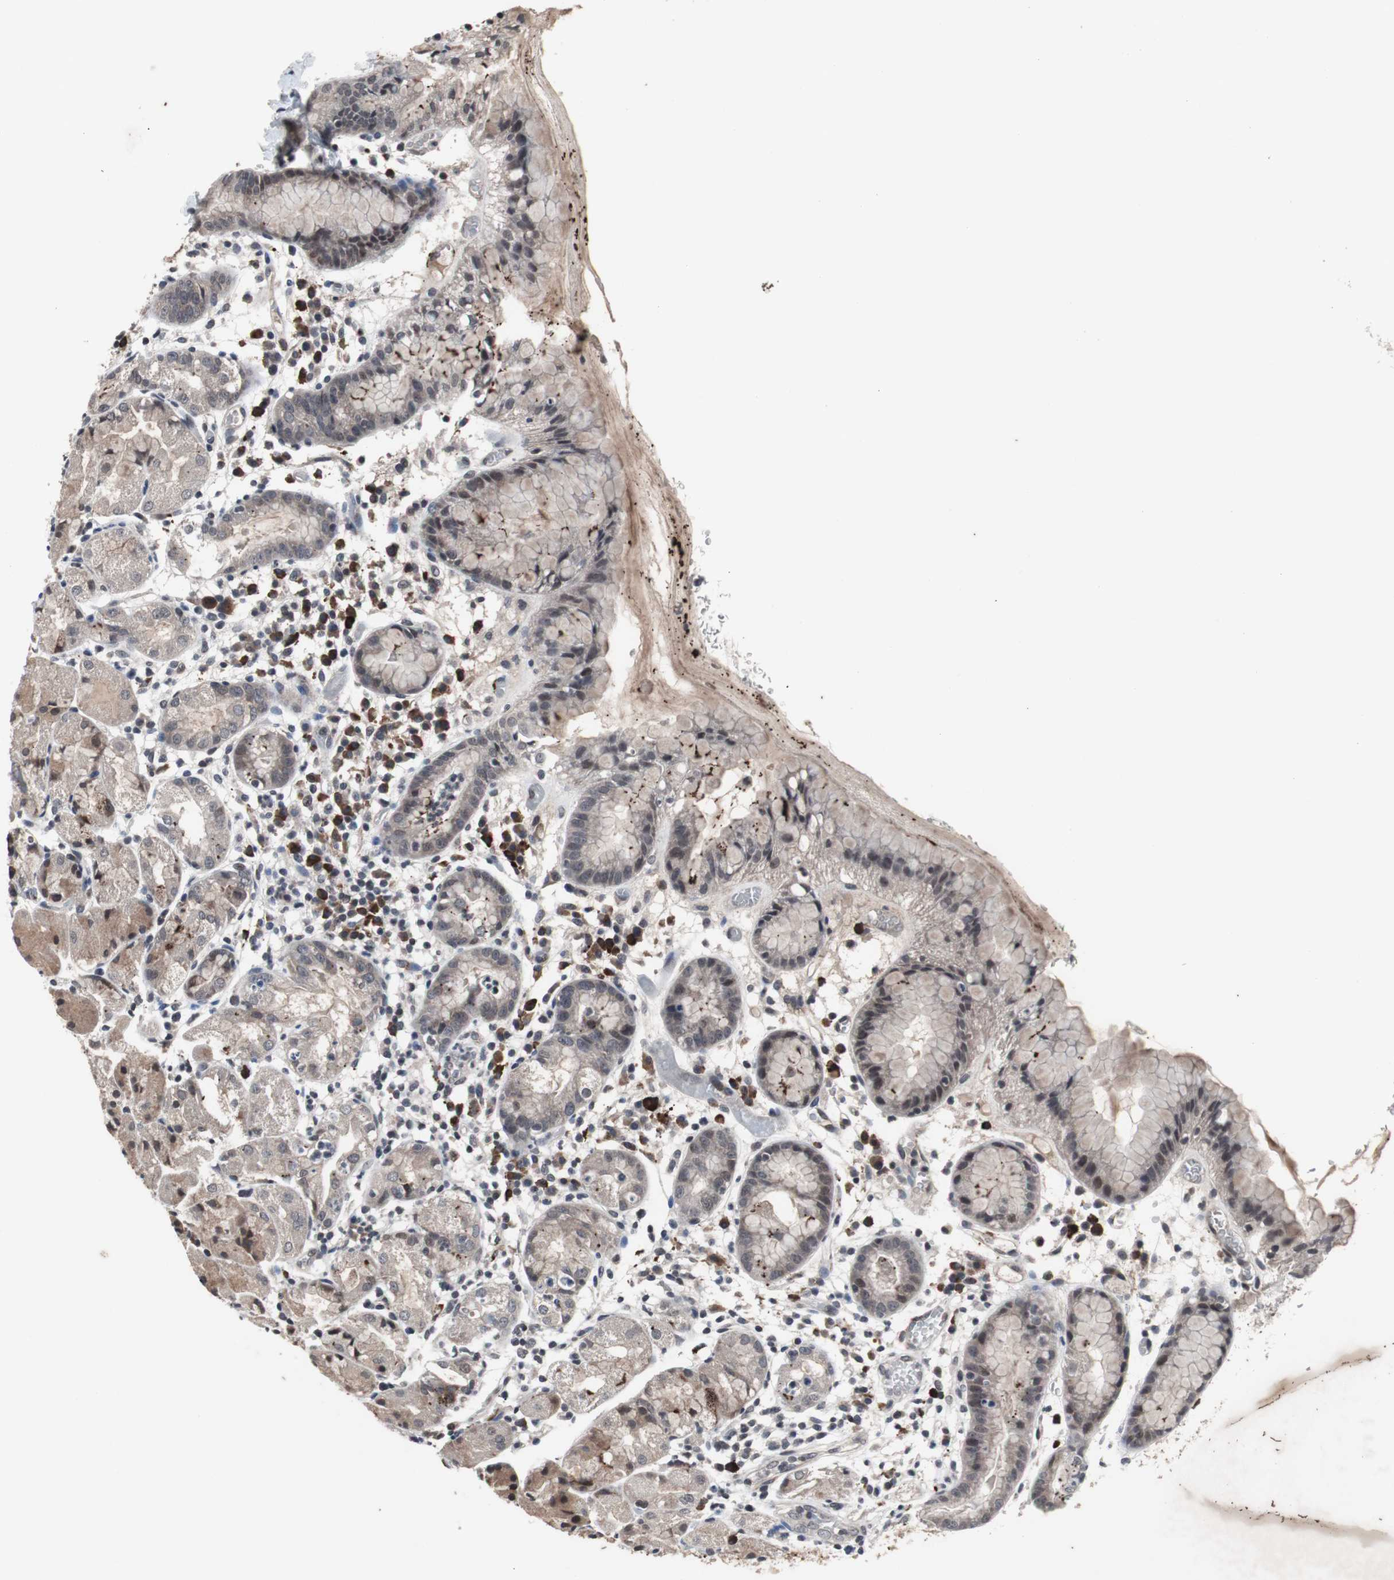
{"staining": {"intensity": "moderate", "quantity": "25%-75%", "location": "cytoplasmic/membranous,nuclear"}, "tissue": "stomach", "cell_type": "Glandular cells", "image_type": "normal", "snomed": [{"axis": "morphology", "description": "Normal tissue, NOS"}, {"axis": "topography", "description": "Stomach"}, {"axis": "topography", "description": "Stomach, lower"}], "caption": "Protein analysis of unremarkable stomach shows moderate cytoplasmic/membranous,nuclear expression in about 25%-75% of glandular cells. The protein is stained brown, and the nuclei are stained in blue (DAB IHC with brightfield microscopy, high magnification).", "gene": "CRADD", "patient": {"sex": "female", "age": 75}}